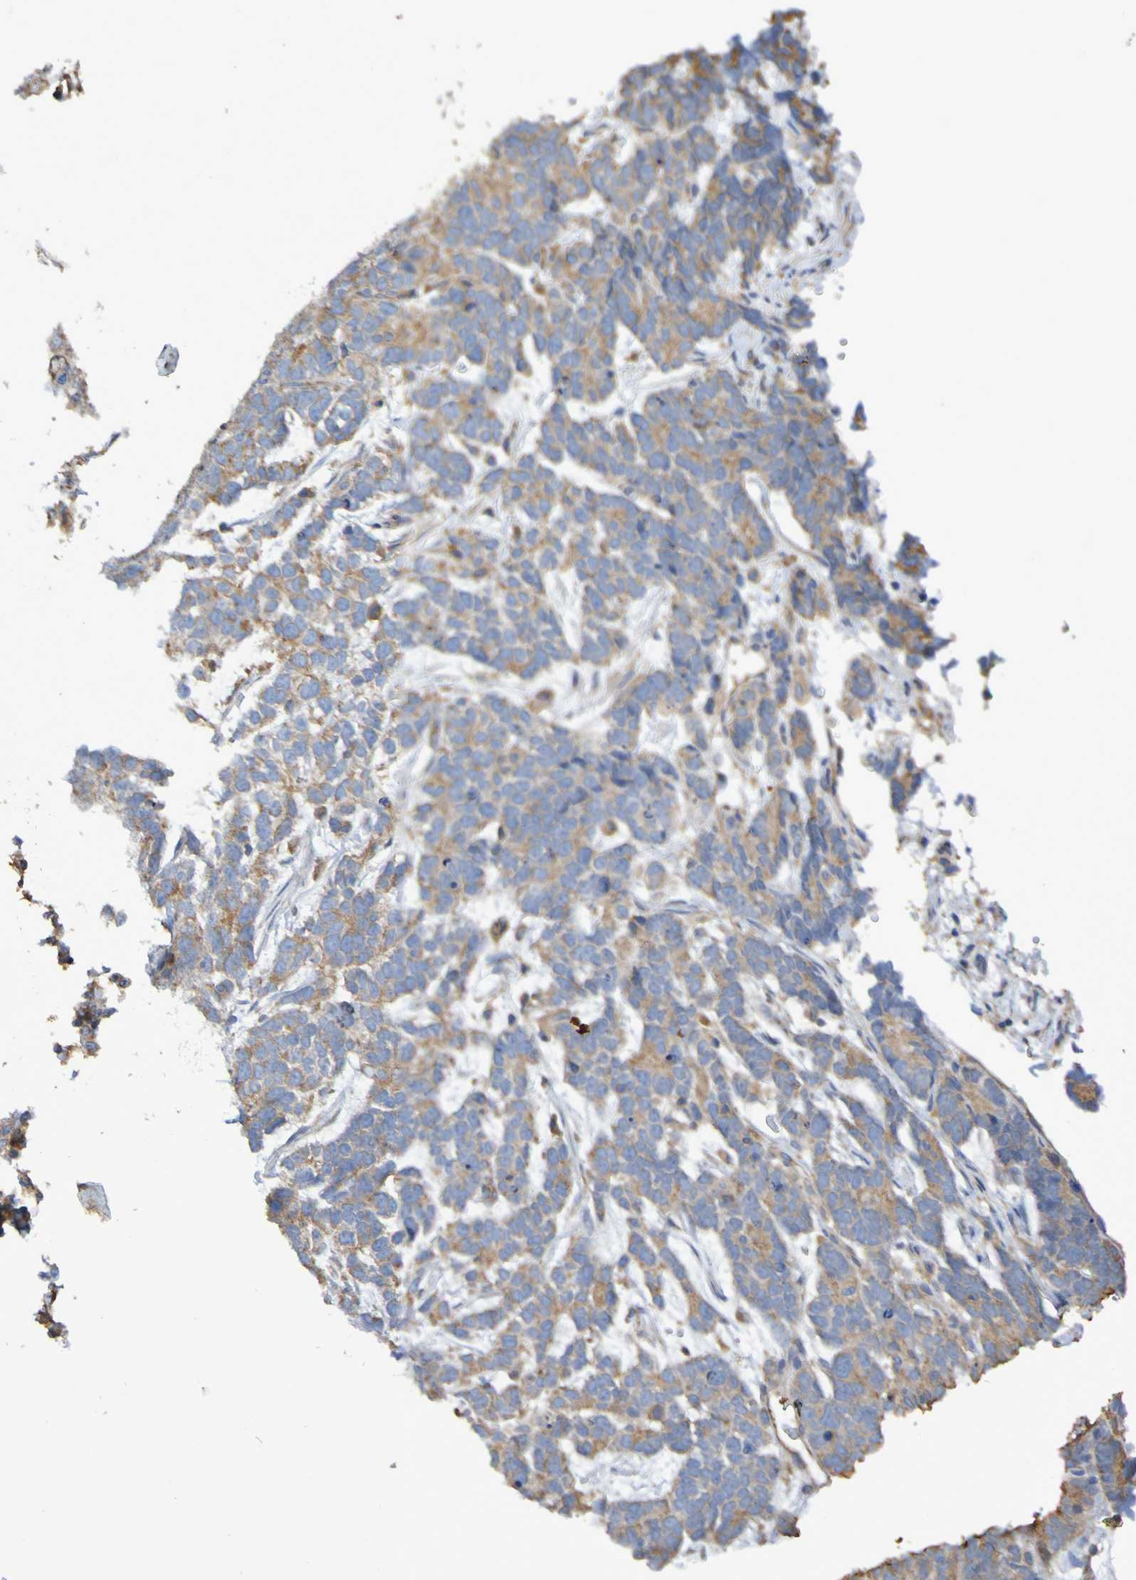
{"staining": {"intensity": "moderate", "quantity": "25%-75%", "location": "cytoplasmic/membranous"}, "tissue": "testis cancer", "cell_type": "Tumor cells", "image_type": "cancer", "snomed": [{"axis": "morphology", "description": "Carcinoma, Embryonal, NOS"}, {"axis": "topography", "description": "Testis"}], "caption": "Protein staining by immunohistochemistry (IHC) reveals moderate cytoplasmic/membranous expression in about 25%-75% of tumor cells in testis embryonal carcinoma.", "gene": "SYNJ1", "patient": {"sex": "male", "age": 26}}